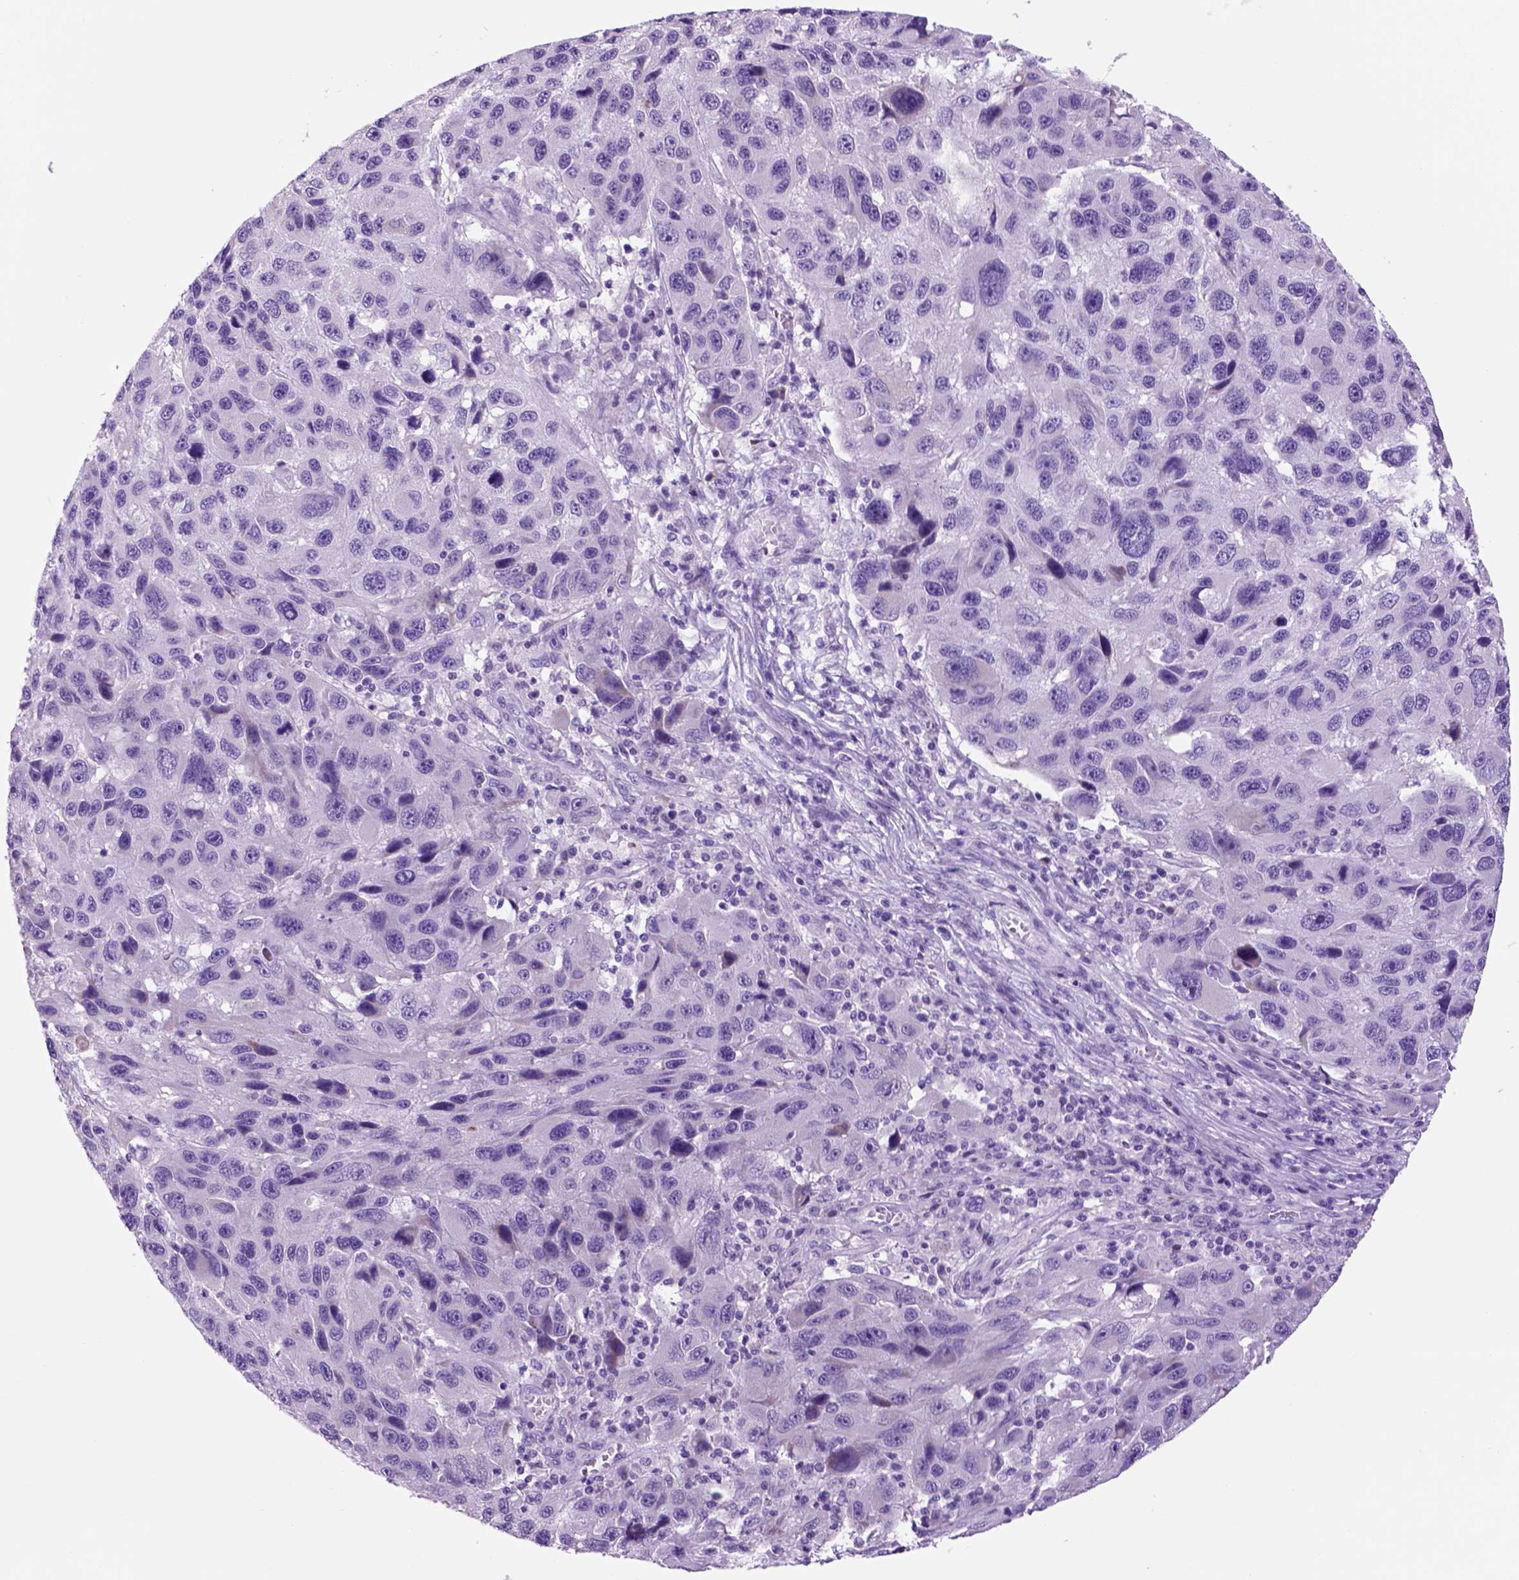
{"staining": {"intensity": "negative", "quantity": "none", "location": "none"}, "tissue": "melanoma", "cell_type": "Tumor cells", "image_type": "cancer", "snomed": [{"axis": "morphology", "description": "Malignant melanoma, NOS"}, {"axis": "topography", "description": "Skin"}], "caption": "Immunohistochemistry (IHC) image of neoplastic tissue: human melanoma stained with DAB reveals no significant protein expression in tumor cells.", "gene": "HHIPL2", "patient": {"sex": "male", "age": 53}}